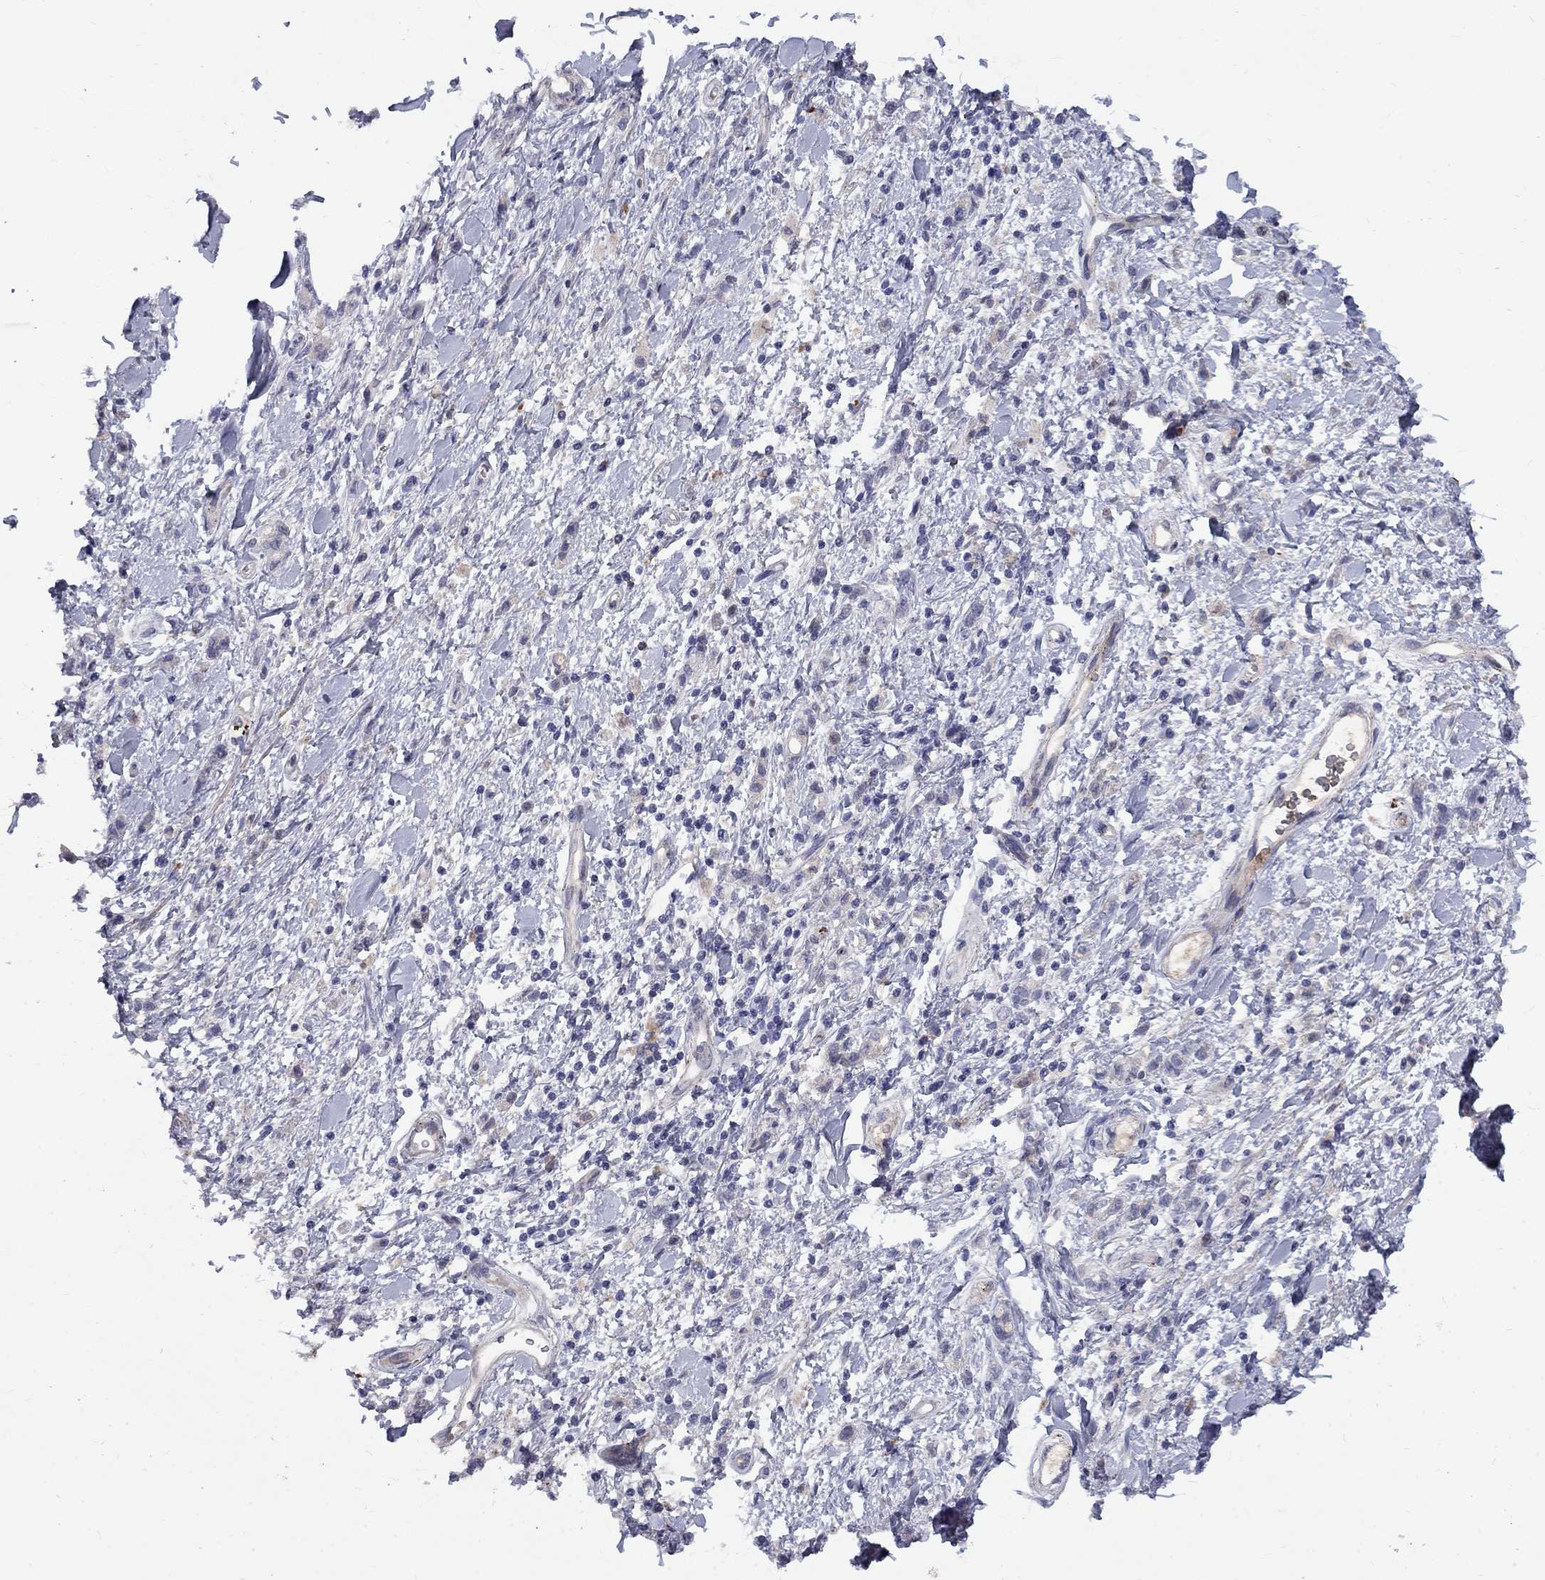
{"staining": {"intensity": "negative", "quantity": "none", "location": "none"}, "tissue": "stomach cancer", "cell_type": "Tumor cells", "image_type": "cancer", "snomed": [{"axis": "morphology", "description": "Adenocarcinoma, NOS"}, {"axis": "topography", "description": "Stomach"}], "caption": "Human stomach cancer (adenocarcinoma) stained for a protein using immunohistochemistry (IHC) demonstrates no positivity in tumor cells.", "gene": "EPDR1", "patient": {"sex": "male", "age": 77}}